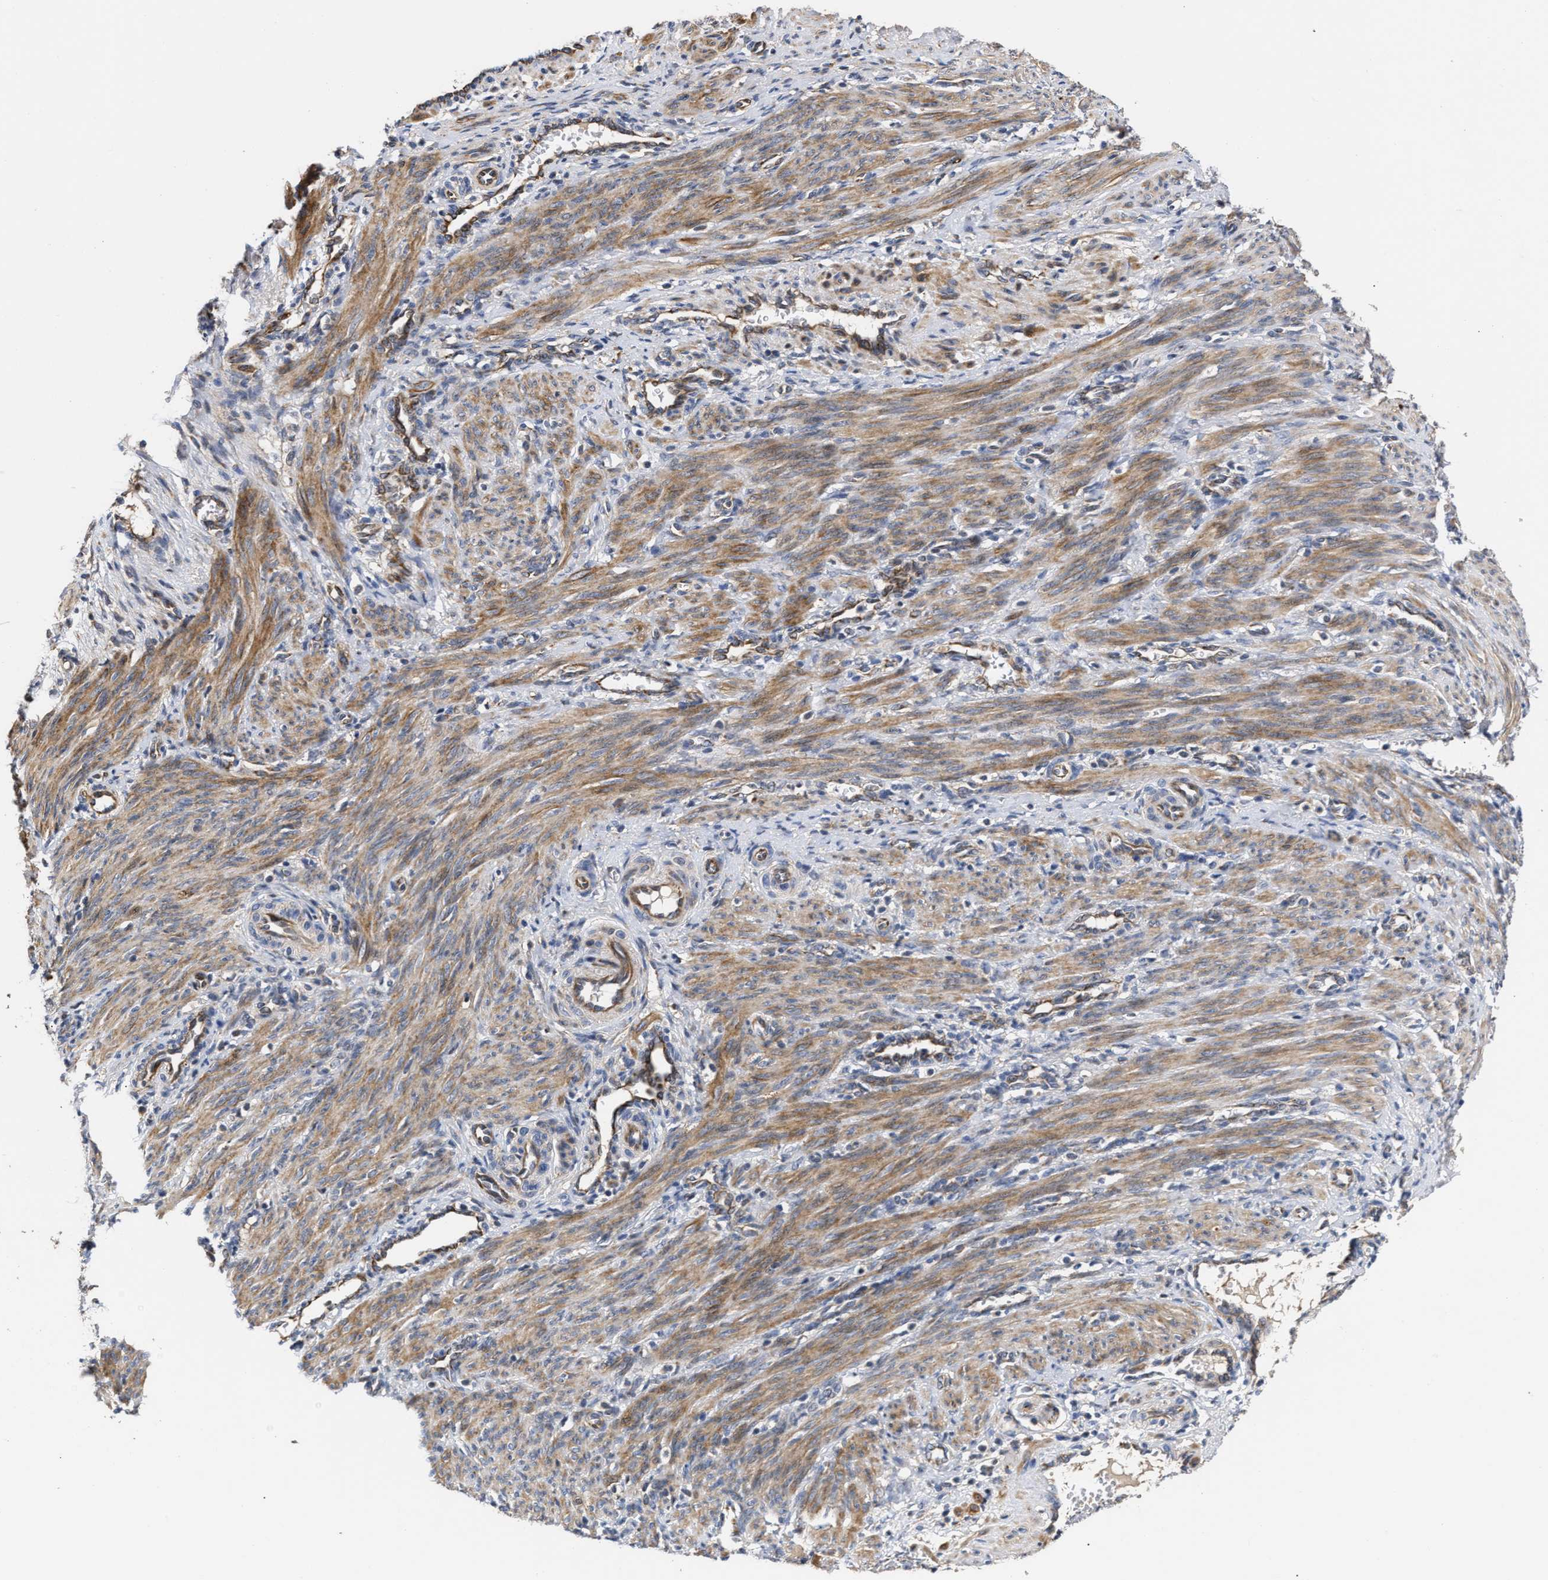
{"staining": {"intensity": "moderate", "quantity": ">75%", "location": "cytoplasmic/membranous"}, "tissue": "smooth muscle", "cell_type": "Smooth muscle cells", "image_type": "normal", "snomed": [{"axis": "morphology", "description": "Normal tissue, NOS"}, {"axis": "topography", "description": "Endometrium"}], "caption": "The photomicrograph shows immunohistochemical staining of benign smooth muscle. There is moderate cytoplasmic/membranous staining is seen in approximately >75% of smooth muscle cells. (Brightfield microscopy of DAB IHC at high magnification).", "gene": "MALSU1", "patient": {"sex": "female", "age": 33}}